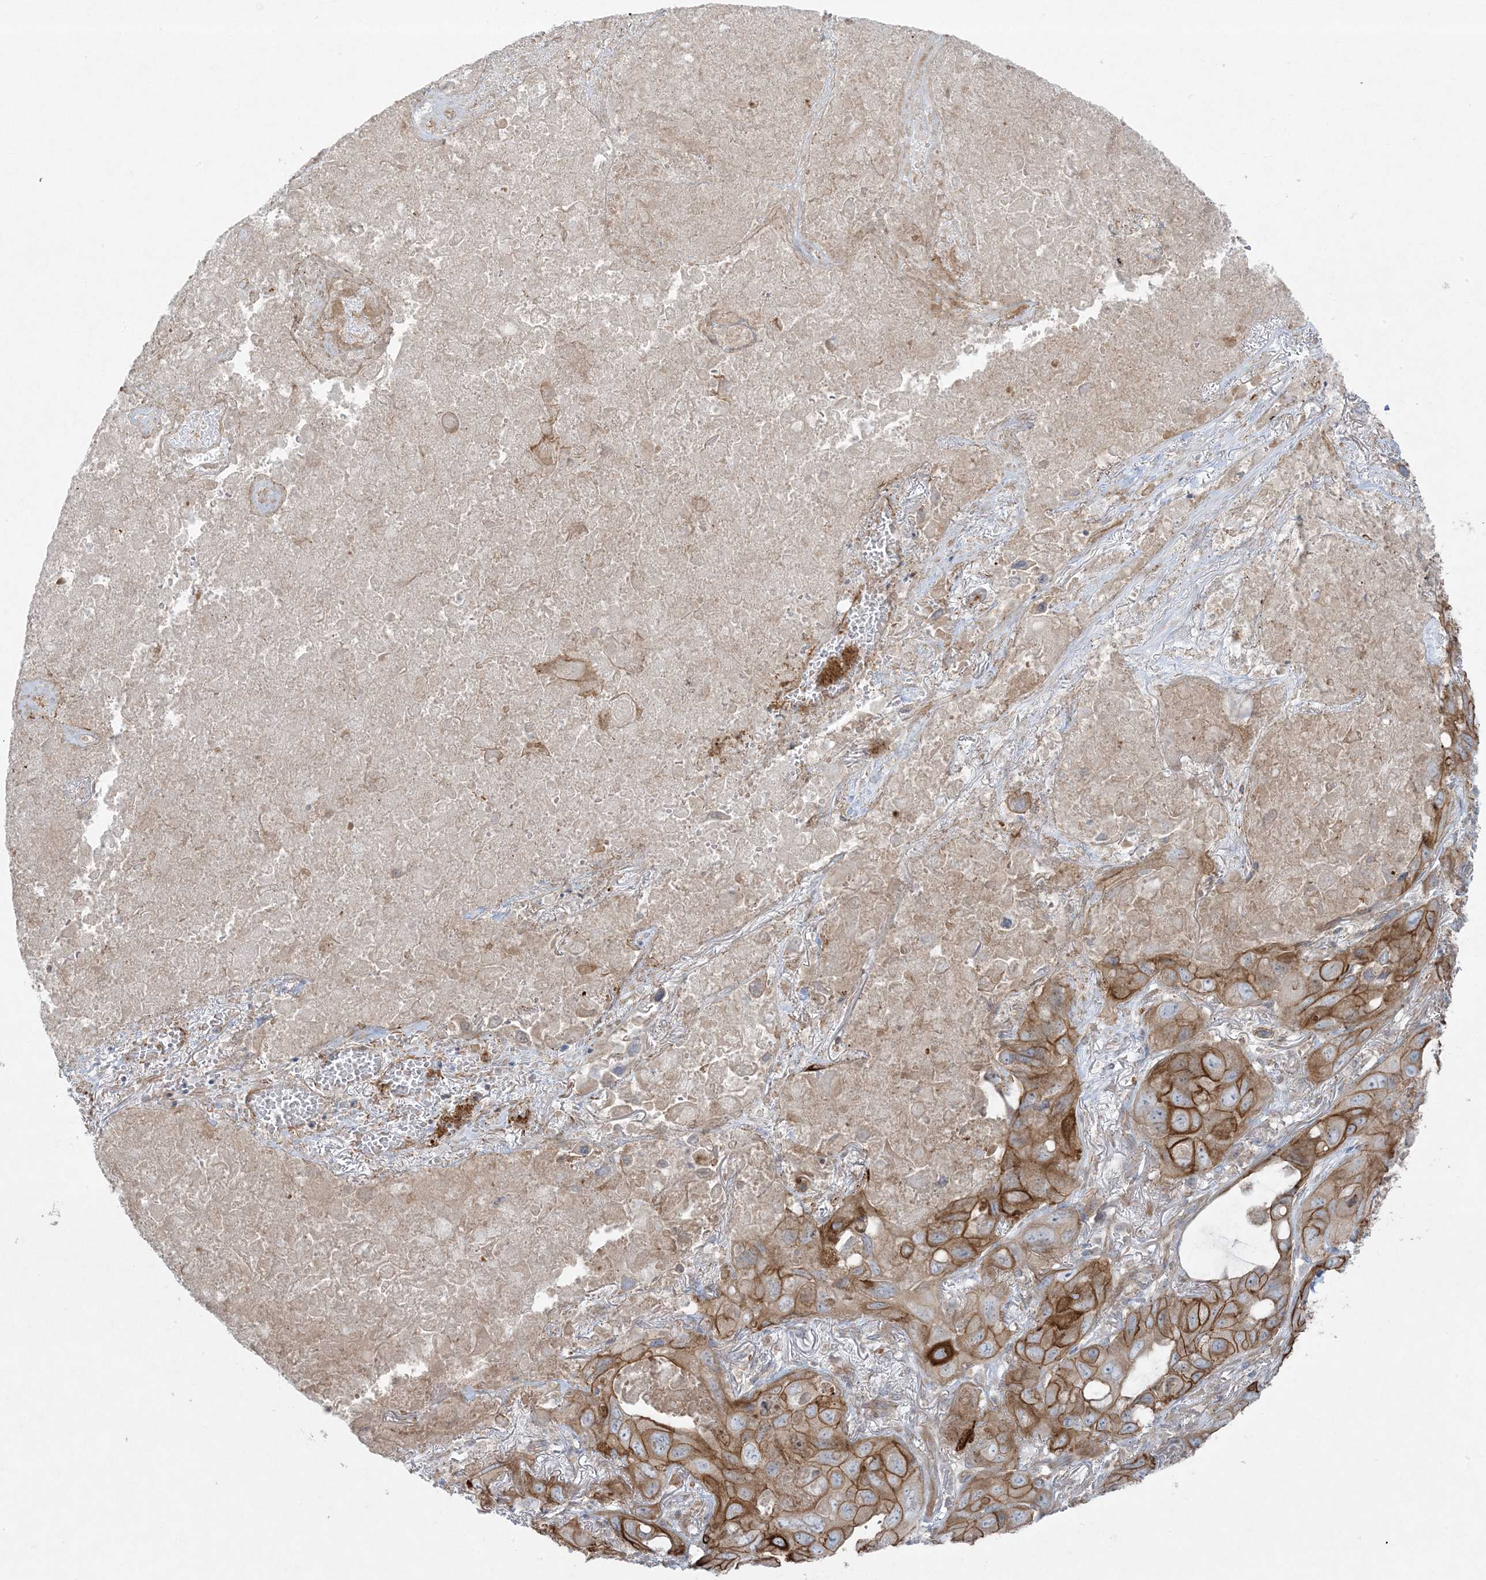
{"staining": {"intensity": "strong", "quantity": ">75%", "location": "cytoplasmic/membranous"}, "tissue": "lung cancer", "cell_type": "Tumor cells", "image_type": "cancer", "snomed": [{"axis": "morphology", "description": "Squamous cell carcinoma, NOS"}, {"axis": "topography", "description": "Lung"}], "caption": "Immunohistochemical staining of lung cancer (squamous cell carcinoma) demonstrates strong cytoplasmic/membranous protein positivity in approximately >75% of tumor cells.", "gene": "PIK3R4", "patient": {"sex": "female", "age": 73}}